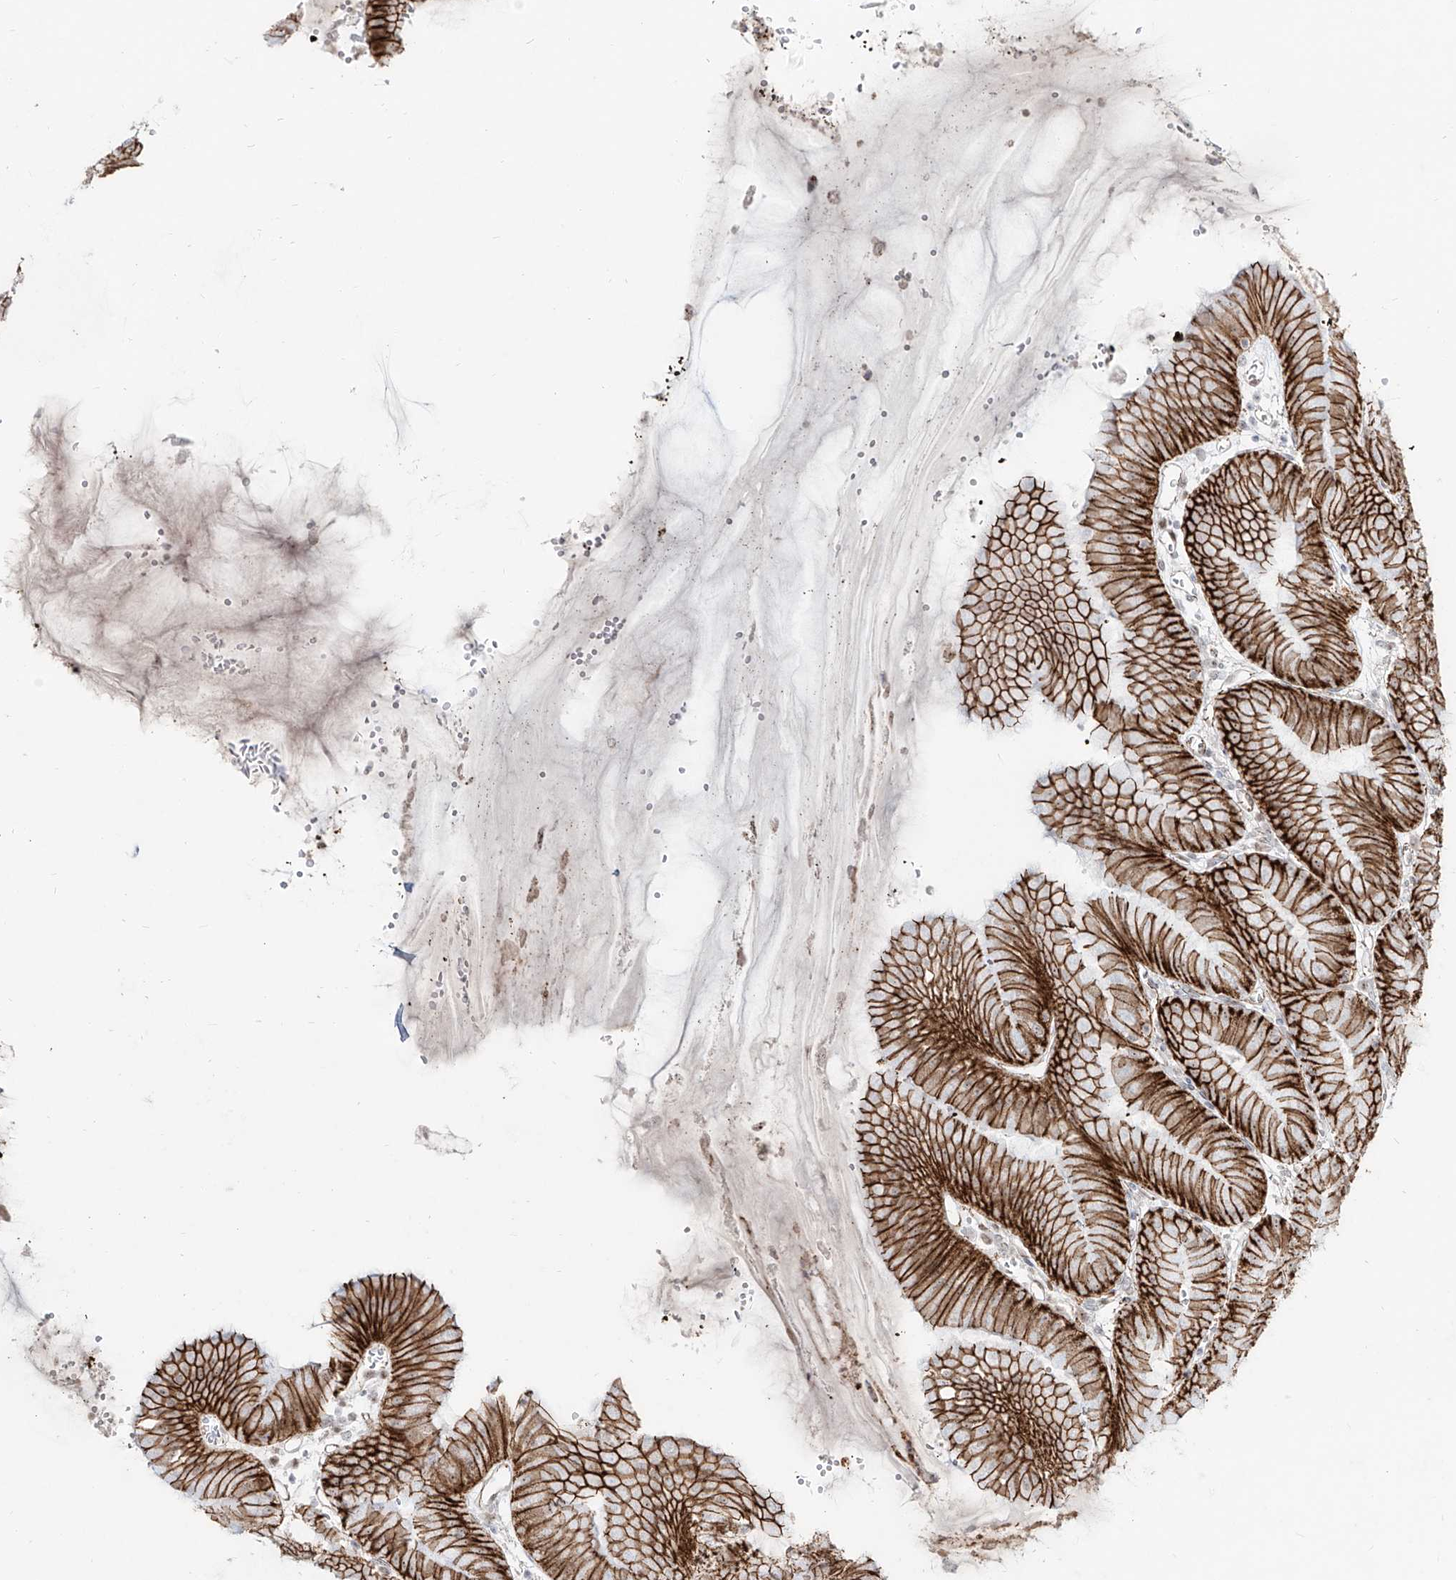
{"staining": {"intensity": "strong", "quantity": ">75%", "location": "cytoplasmic/membranous,nuclear"}, "tissue": "stomach", "cell_type": "Glandular cells", "image_type": "normal", "snomed": [{"axis": "morphology", "description": "Normal tissue, NOS"}, {"axis": "topography", "description": "Stomach, lower"}], "caption": "A high amount of strong cytoplasmic/membranous,nuclear expression is present in about >75% of glandular cells in unremarkable stomach.", "gene": "ZNF710", "patient": {"sex": "male", "age": 71}}